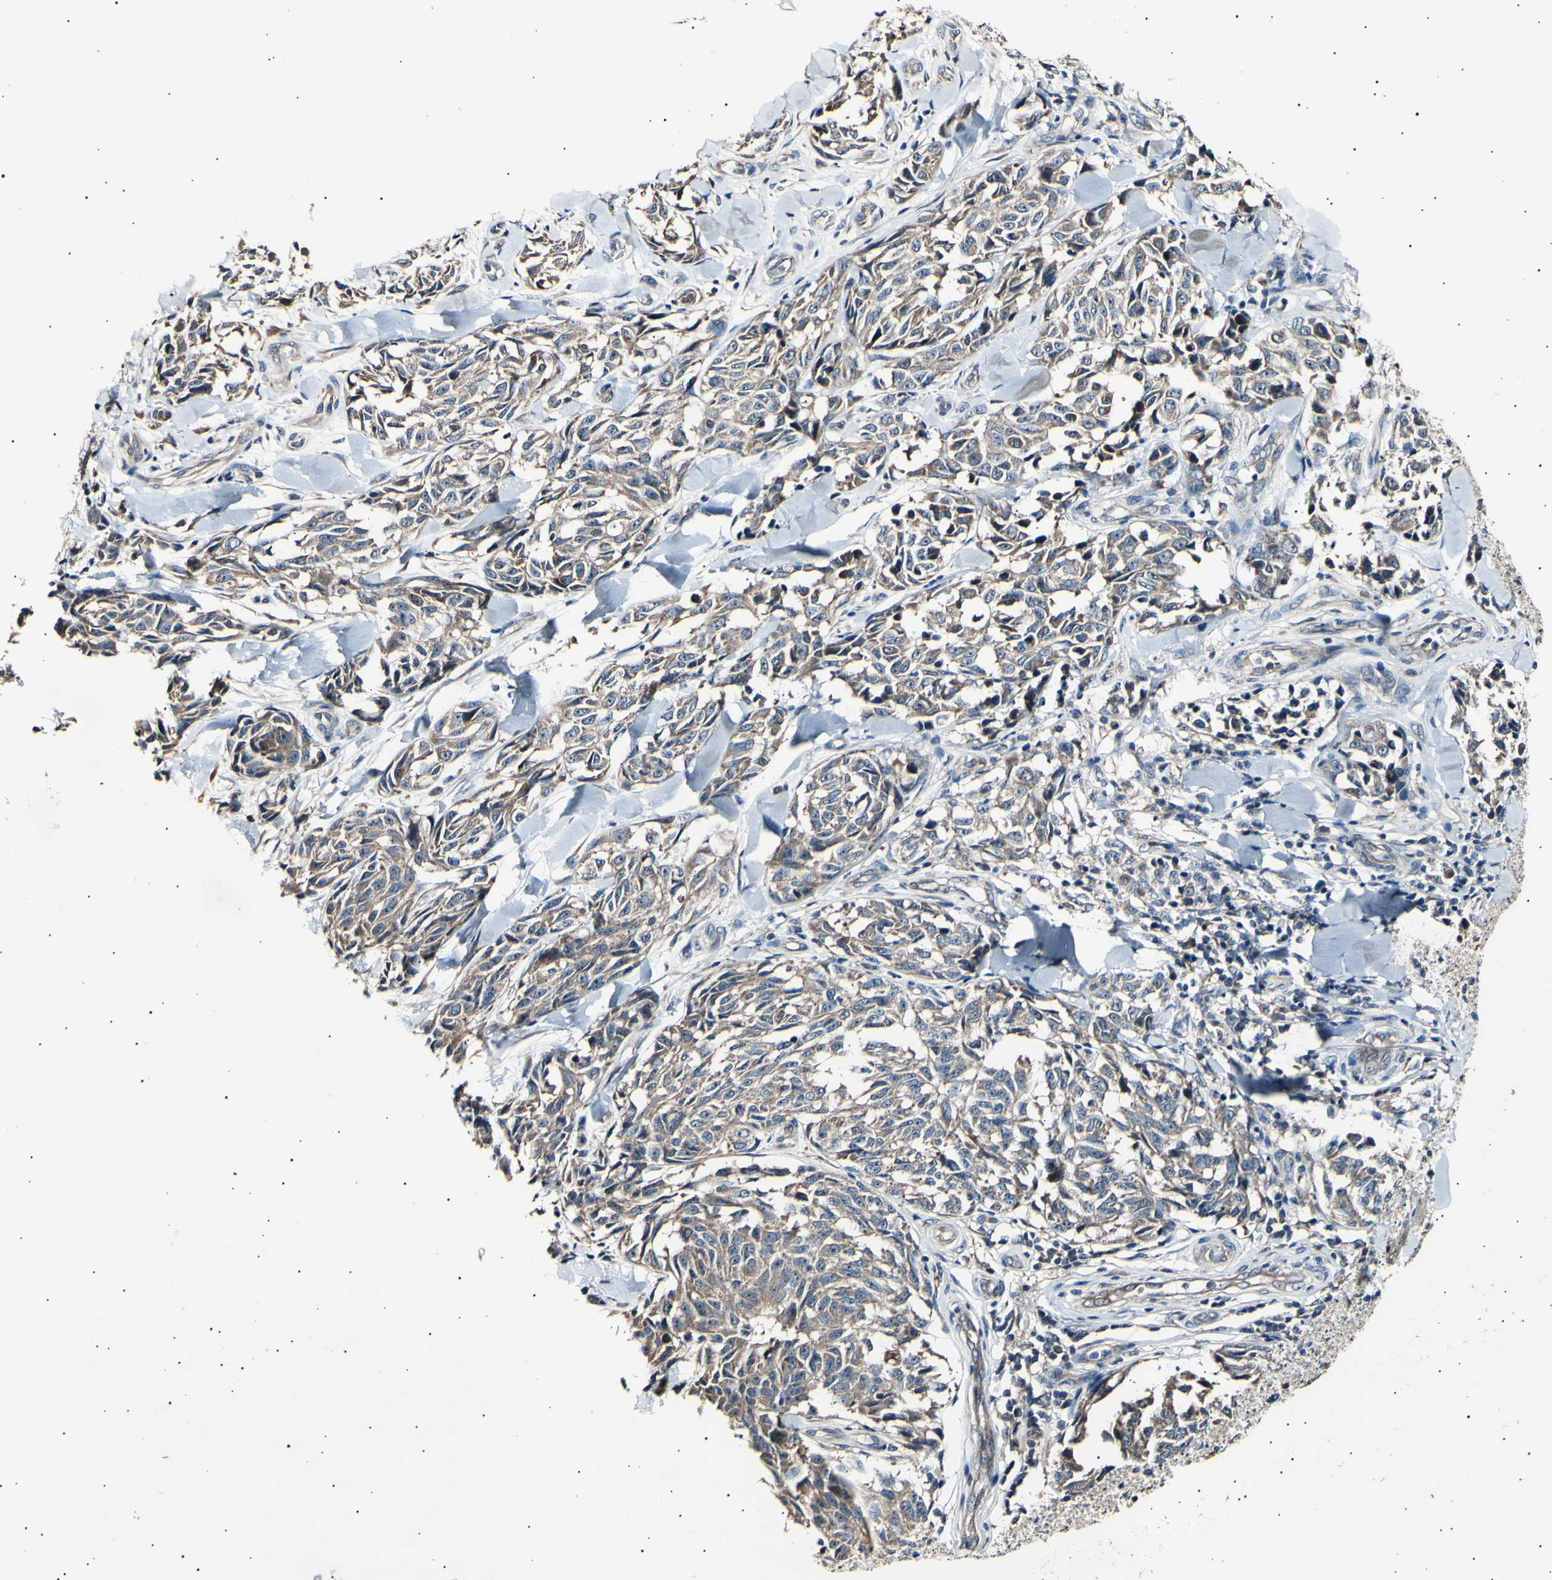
{"staining": {"intensity": "moderate", "quantity": ">75%", "location": "cytoplasmic/membranous"}, "tissue": "melanoma", "cell_type": "Tumor cells", "image_type": "cancer", "snomed": [{"axis": "morphology", "description": "Malignant melanoma, NOS"}, {"axis": "topography", "description": "Skin"}], "caption": "The immunohistochemical stain labels moderate cytoplasmic/membranous staining in tumor cells of melanoma tissue.", "gene": "ITGA6", "patient": {"sex": "female", "age": 64}}